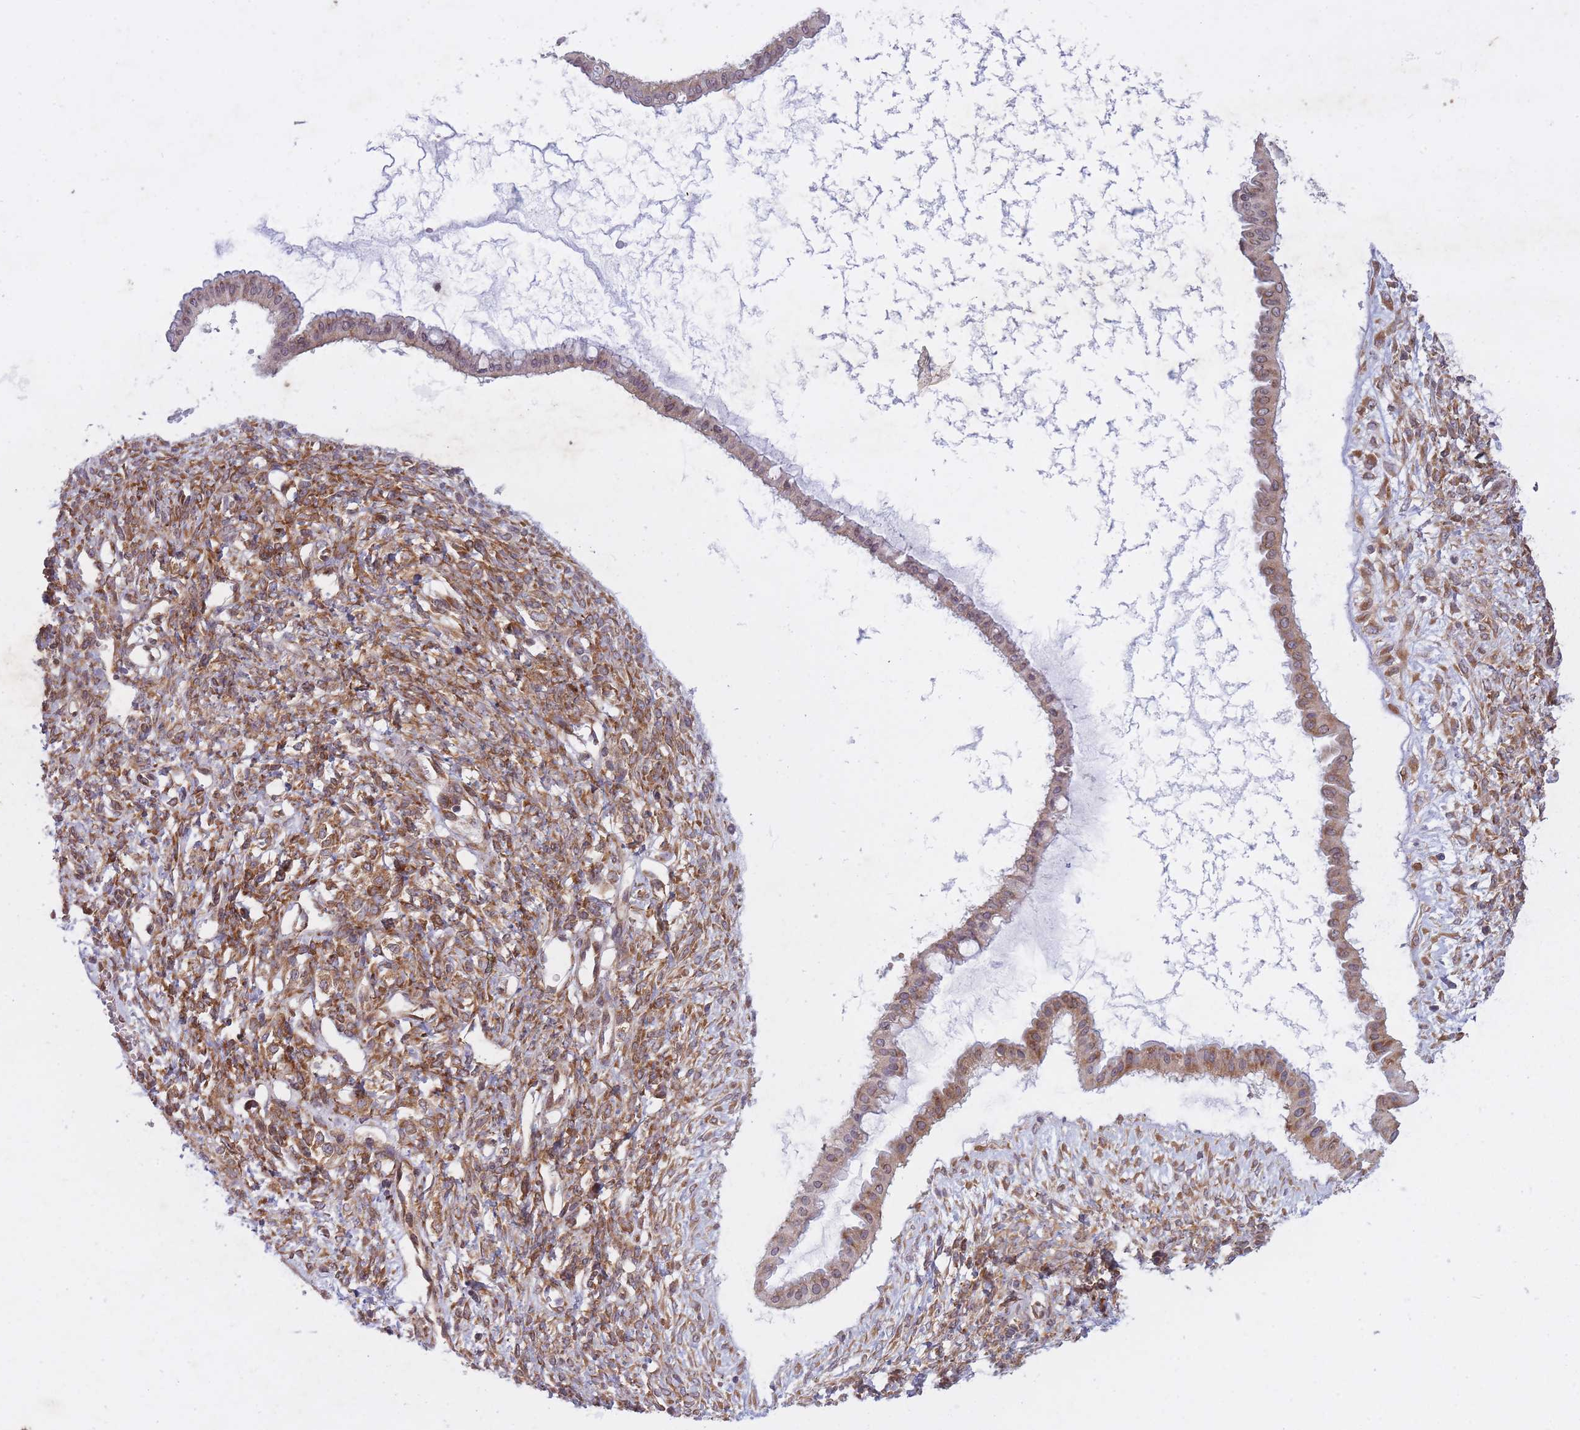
{"staining": {"intensity": "moderate", "quantity": ">75%", "location": "cytoplasmic/membranous"}, "tissue": "ovarian cancer", "cell_type": "Tumor cells", "image_type": "cancer", "snomed": [{"axis": "morphology", "description": "Cystadenocarcinoma, mucinous, NOS"}, {"axis": "topography", "description": "Ovary"}], "caption": "IHC of ovarian mucinous cystadenocarcinoma reveals medium levels of moderate cytoplasmic/membranous staining in about >75% of tumor cells.", "gene": "CCDC124", "patient": {"sex": "female", "age": 73}}